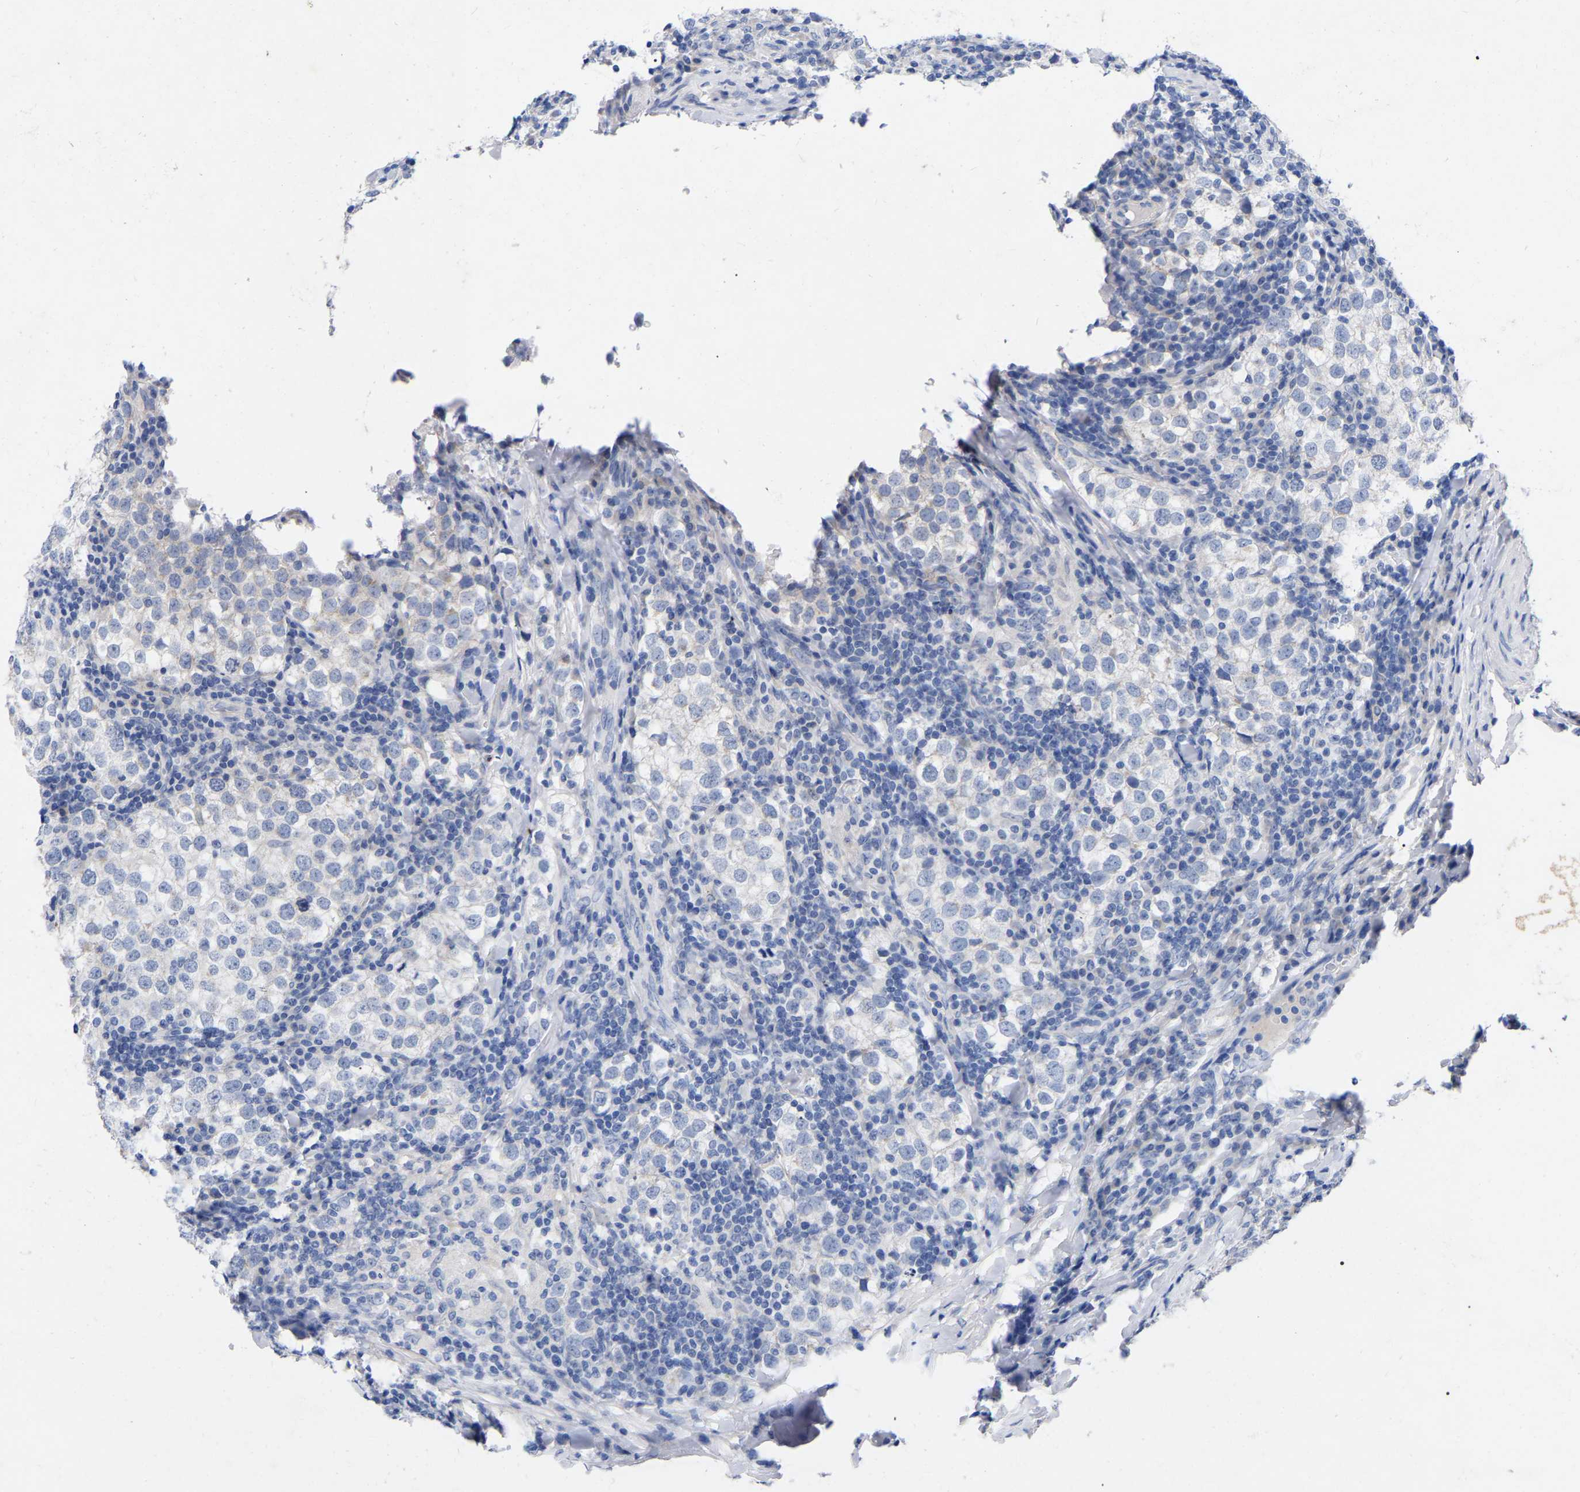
{"staining": {"intensity": "negative", "quantity": "none", "location": "none"}, "tissue": "testis cancer", "cell_type": "Tumor cells", "image_type": "cancer", "snomed": [{"axis": "morphology", "description": "Seminoma, NOS"}, {"axis": "morphology", "description": "Carcinoma, Embryonal, NOS"}, {"axis": "topography", "description": "Testis"}], "caption": "DAB immunohistochemical staining of testis cancer (embryonal carcinoma) exhibits no significant expression in tumor cells.", "gene": "STRIP2", "patient": {"sex": "male", "age": 36}}